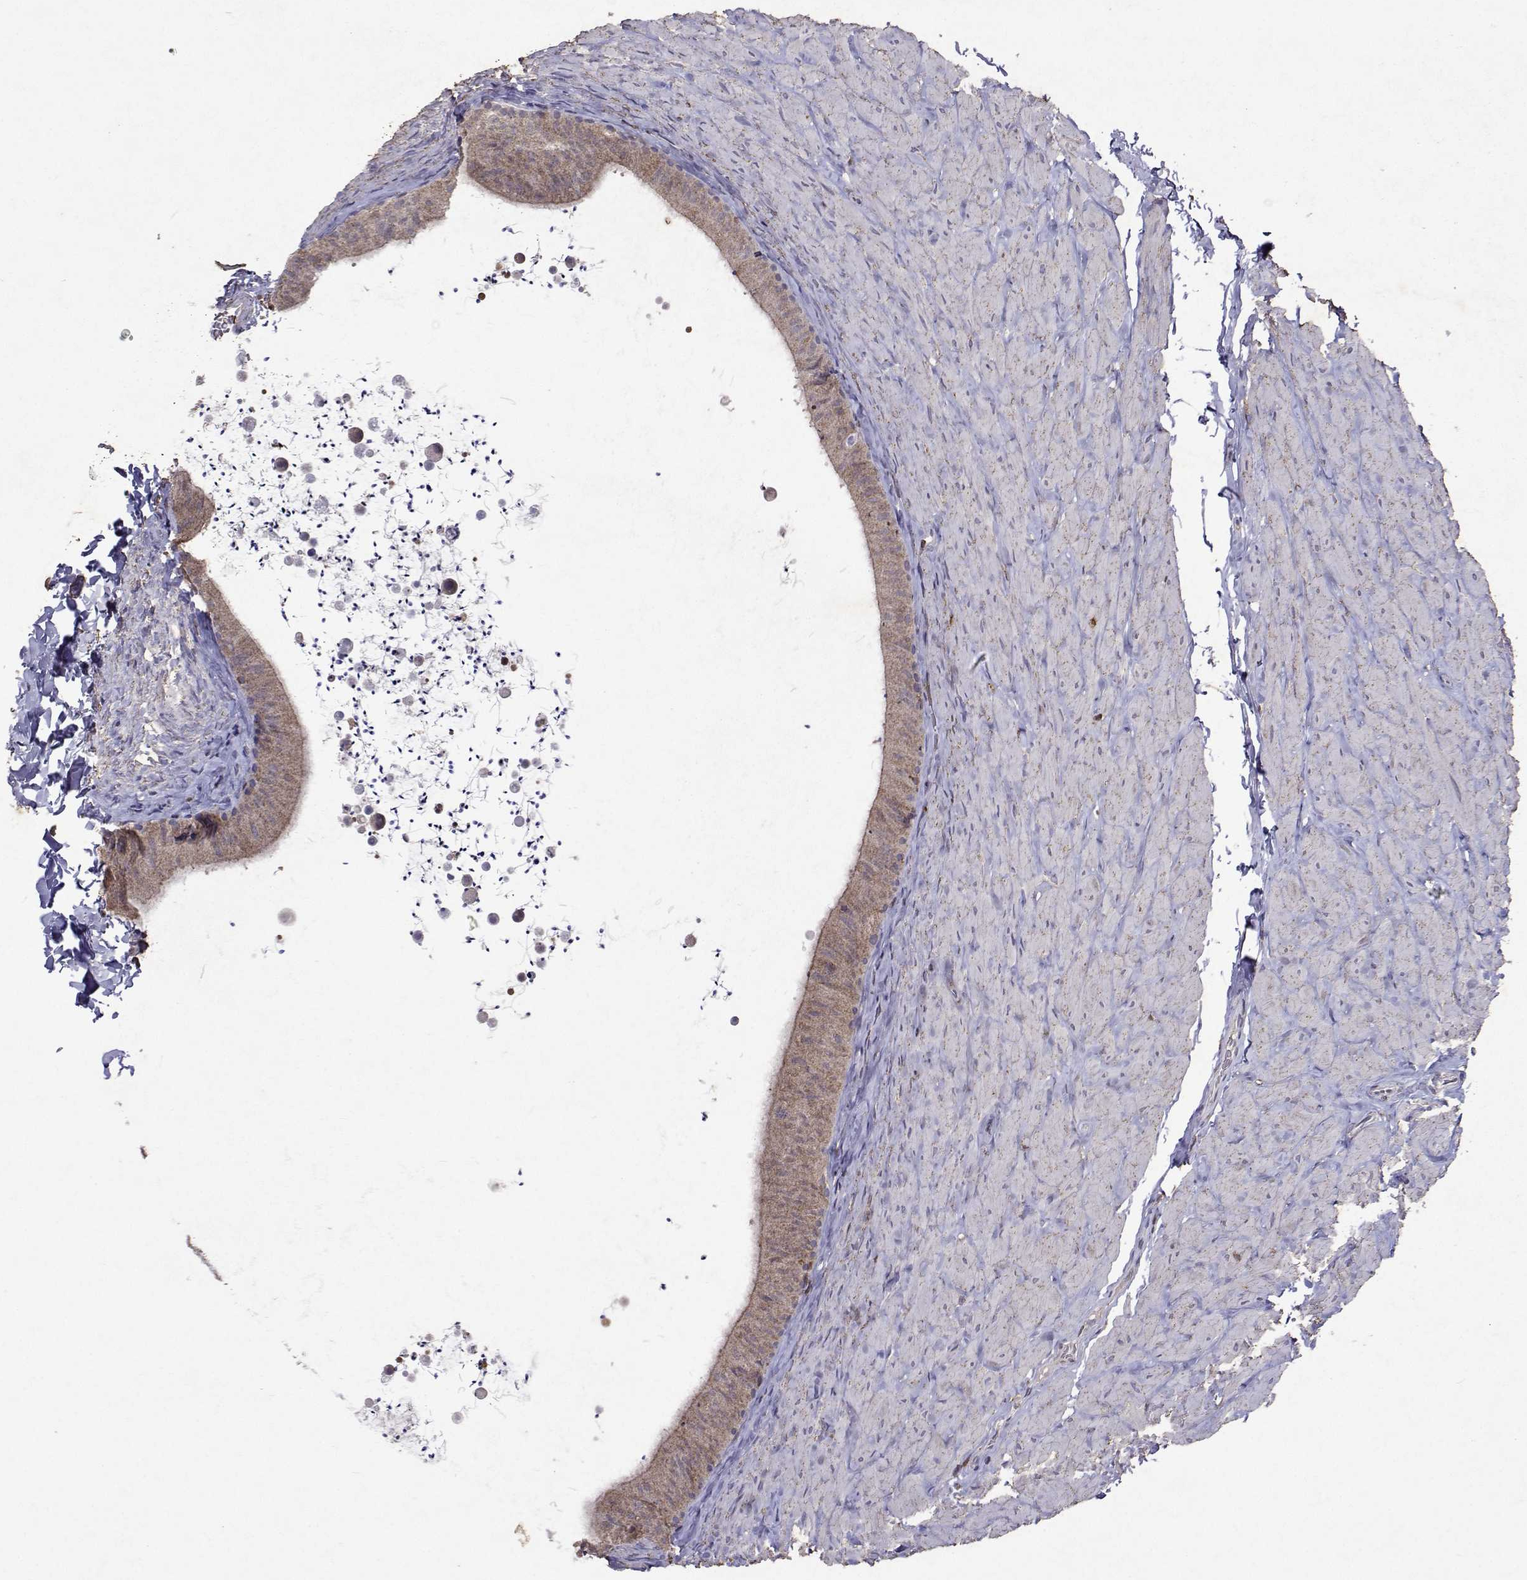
{"staining": {"intensity": "weak", "quantity": "25%-75%", "location": "cytoplasmic/membranous"}, "tissue": "epididymis", "cell_type": "Glandular cells", "image_type": "normal", "snomed": [{"axis": "morphology", "description": "Normal tissue, NOS"}, {"axis": "topography", "description": "Epididymis, spermatic cord, NOS"}, {"axis": "topography", "description": "Epididymis"}], "caption": "IHC micrograph of unremarkable epididymis stained for a protein (brown), which demonstrates low levels of weak cytoplasmic/membranous positivity in approximately 25%-75% of glandular cells.", "gene": "APAF1", "patient": {"sex": "male", "age": 31}}